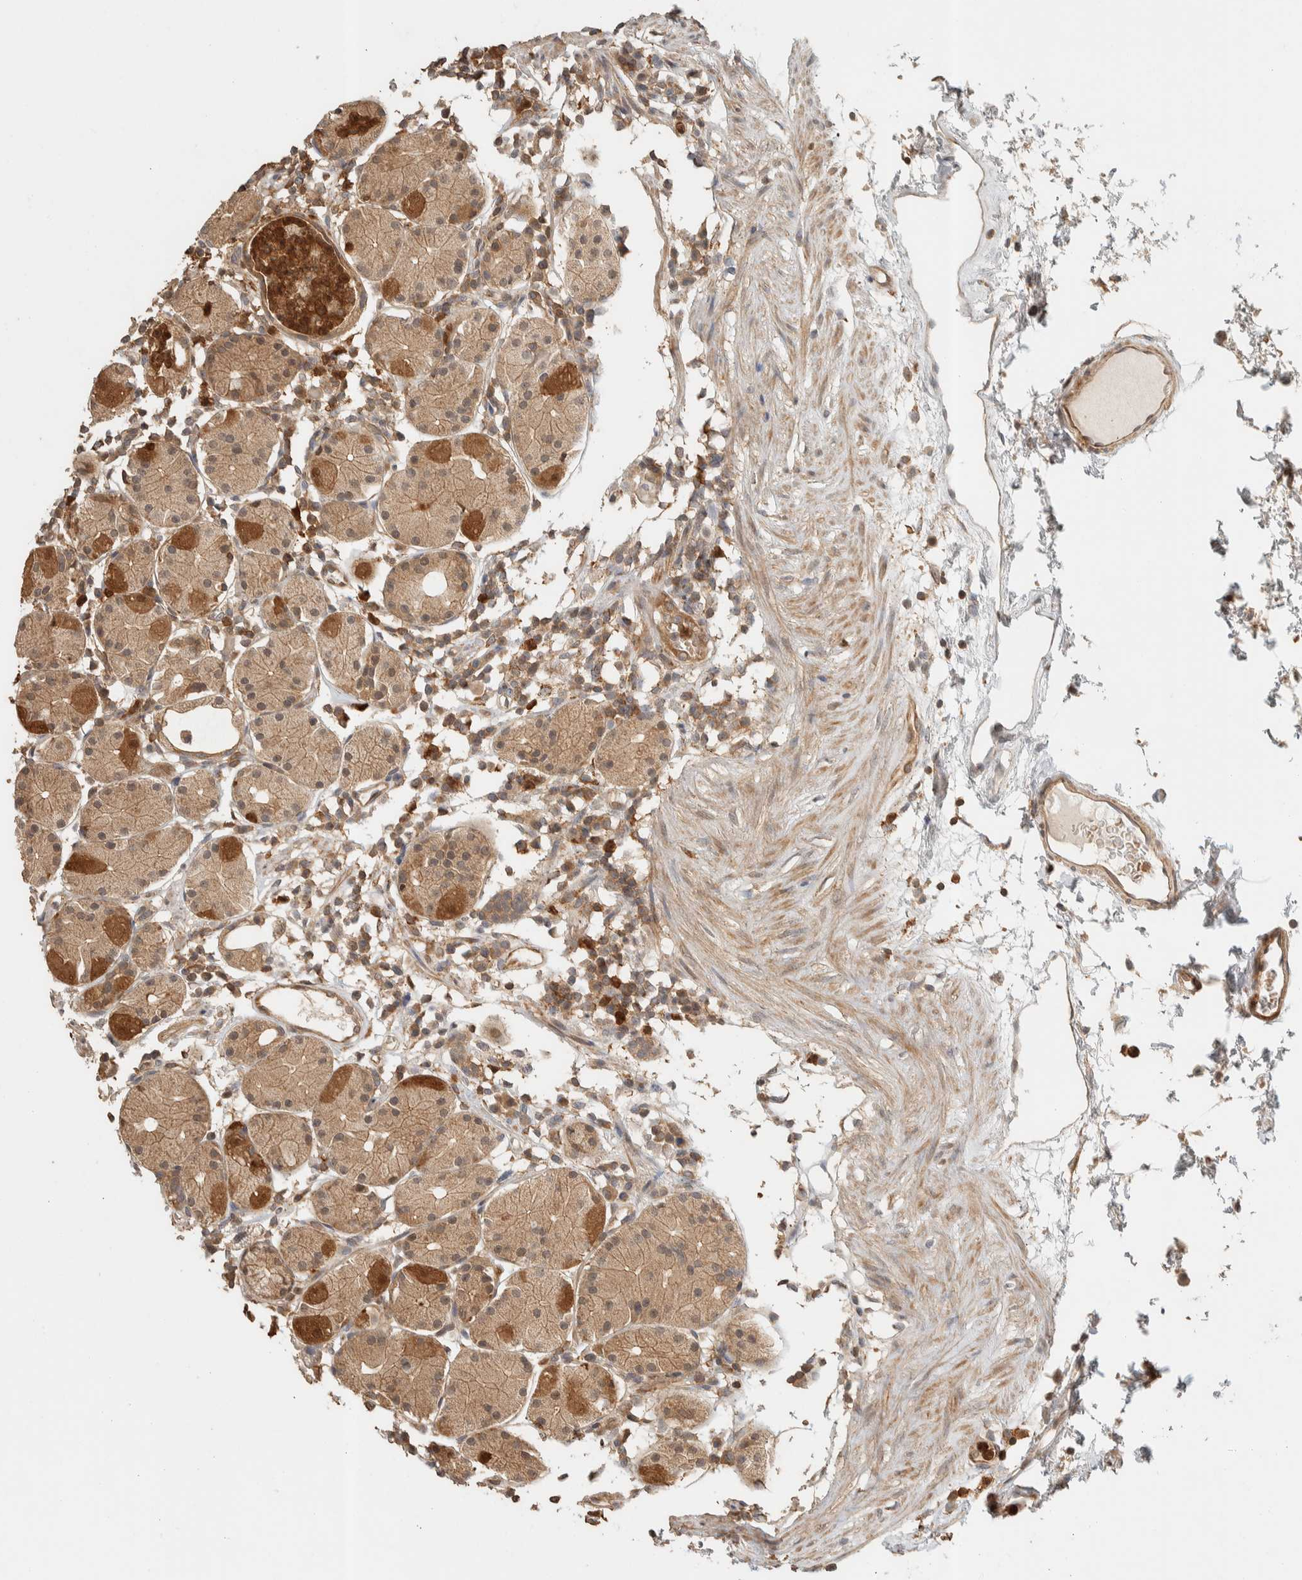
{"staining": {"intensity": "moderate", "quantity": ">75%", "location": "cytoplasmic/membranous"}, "tissue": "stomach", "cell_type": "Glandular cells", "image_type": "normal", "snomed": [{"axis": "morphology", "description": "Normal tissue, NOS"}, {"axis": "topography", "description": "Stomach"}, {"axis": "topography", "description": "Stomach, lower"}], "caption": "DAB (3,3'-diaminobenzidine) immunohistochemical staining of normal stomach exhibits moderate cytoplasmic/membranous protein expression in approximately >75% of glandular cells.", "gene": "ADSS2", "patient": {"sex": "female", "age": 75}}